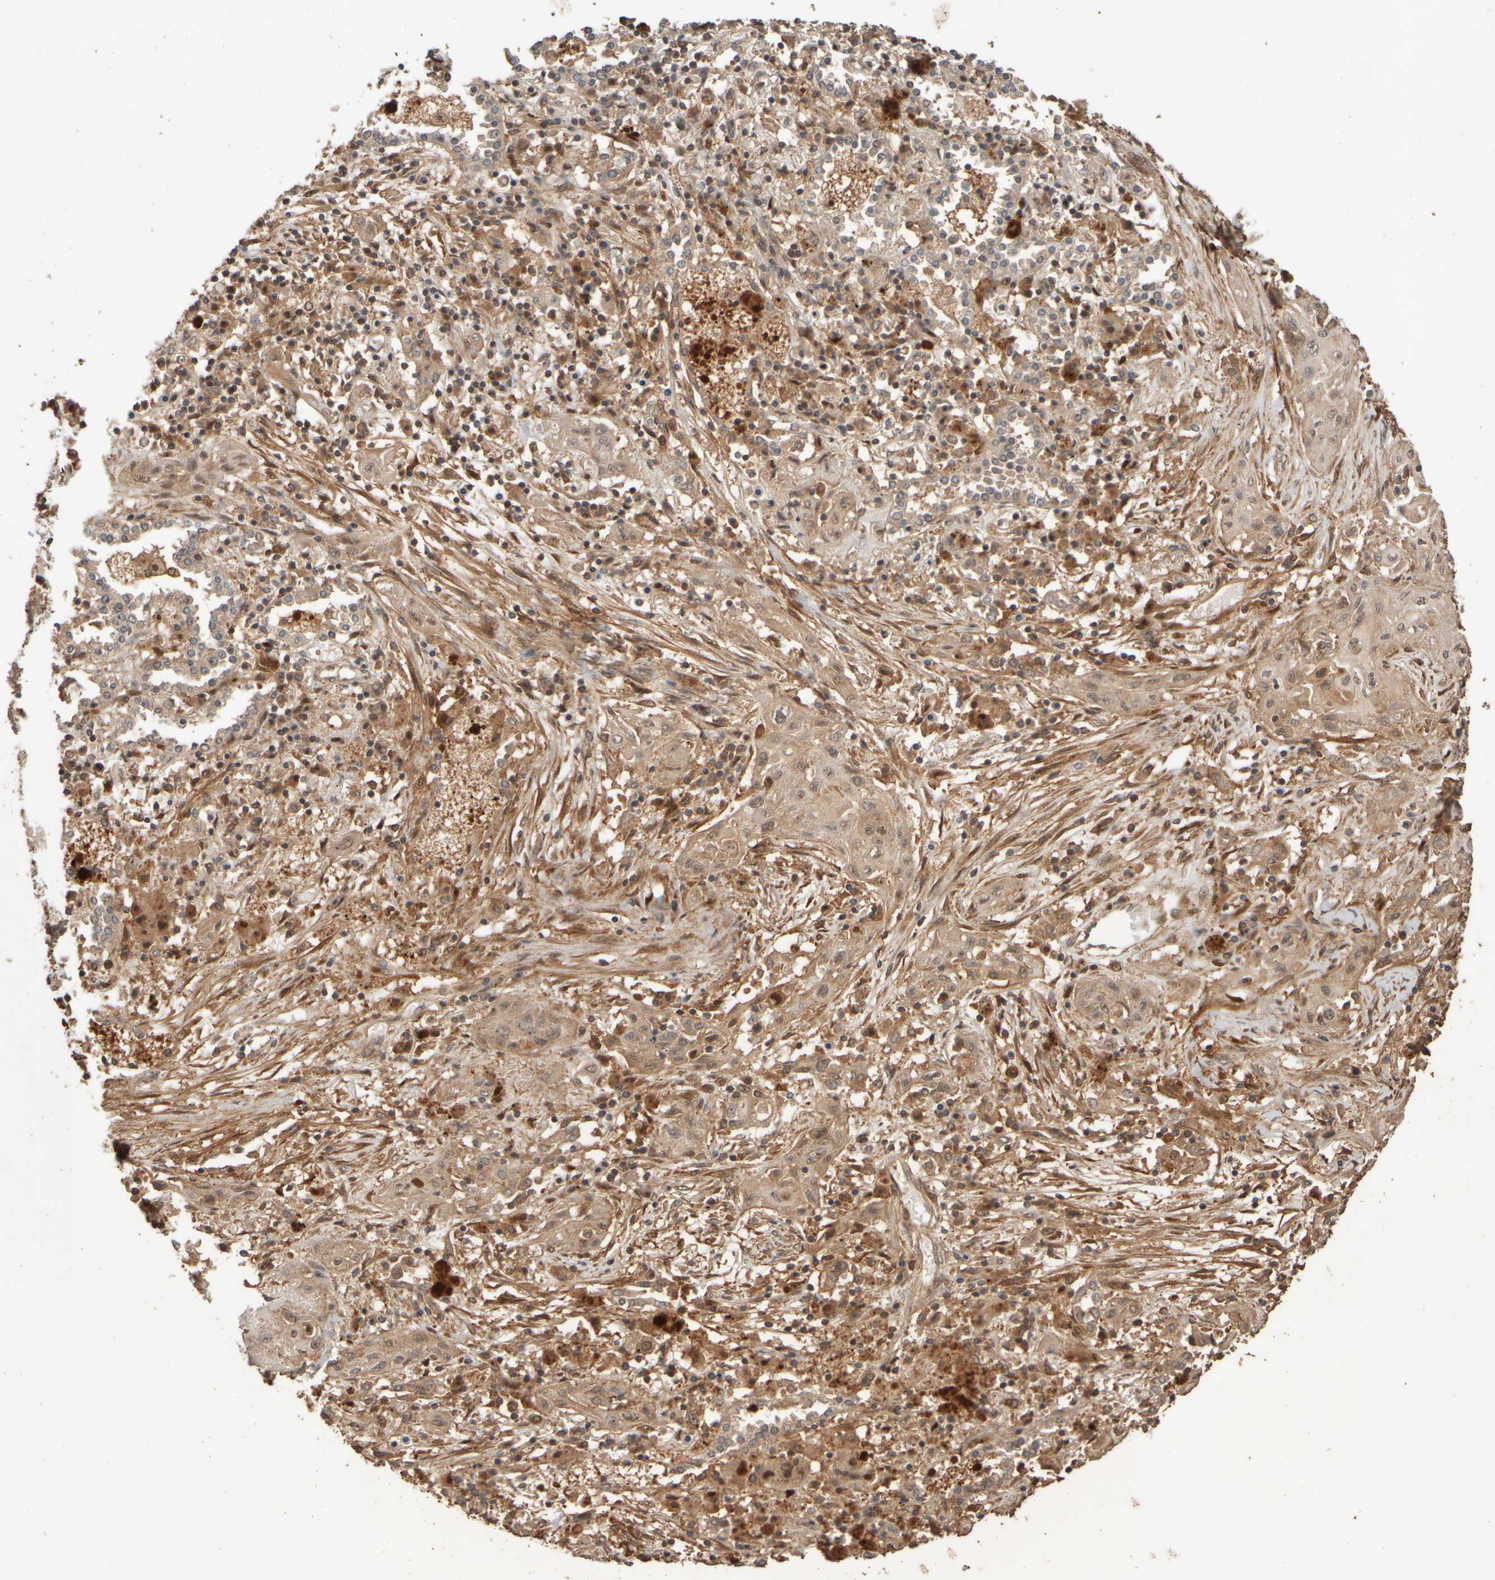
{"staining": {"intensity": "weak", "quantity": ">75%", "location": "cytoplasmic/membranous,nuclear"}, "tissue": "lung cancer", "cell_type": "Tumor cells", "image_type": "cancer", "snomed": [{"axis": "morphology", "description": "Squamous cell carcinoma, NOS"}, {"axis": "topography", "description": "Lung"}], "caption": "Lung squamous cell carcinoma stained for a protein (brown) exhibits weak cytoplasmic/membranous and nuclear positive expression in about >75% of tumor cells.", "gene": "SPHK1", "patient": {"sex": "female", "age": 47}}